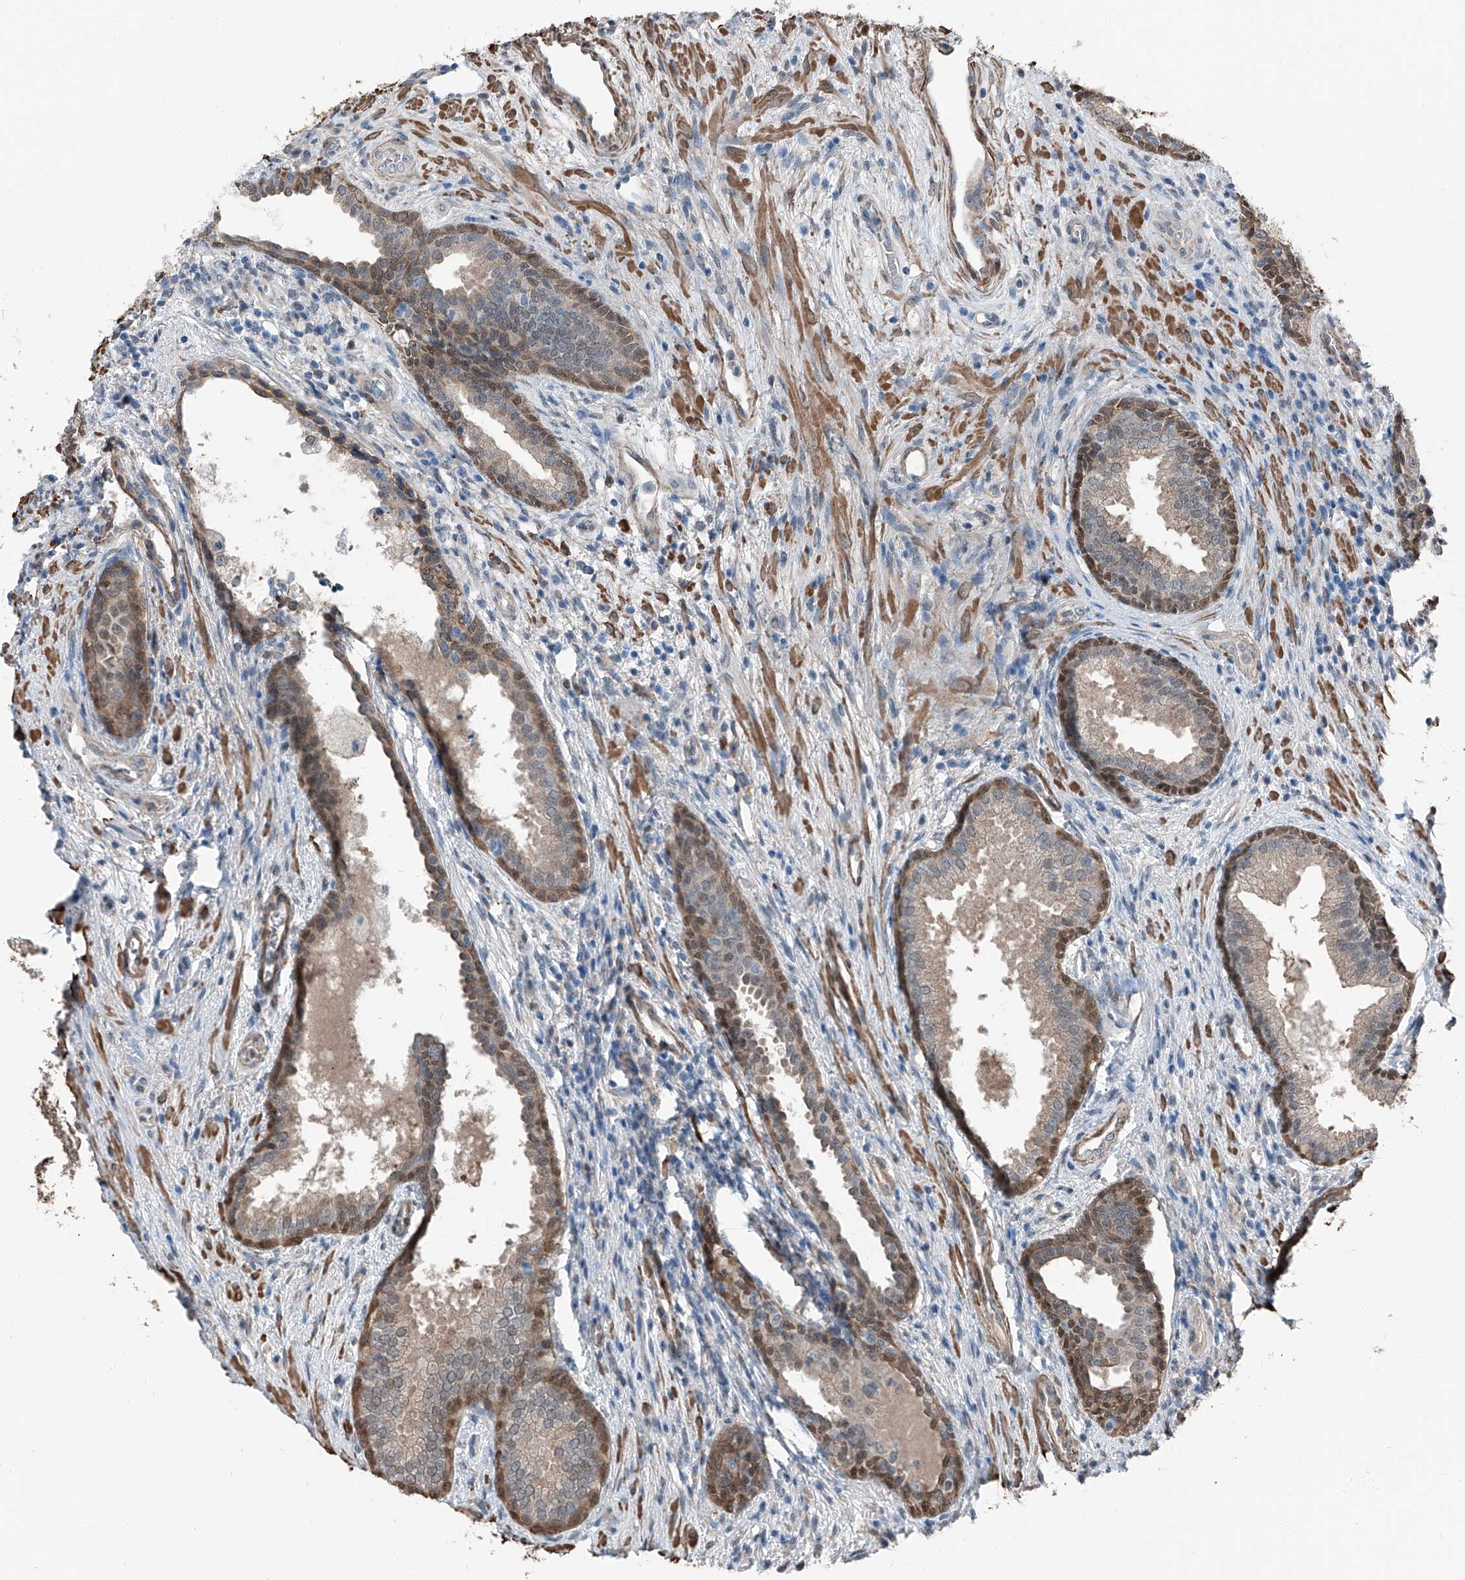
{"staining": {"intensity": "strong", "quantity": "<25%", "location": "cytoplasmic/membranous,nuclear"}, "tissue": "prostate", "cell_type": "Glandular cells", "image_type": "normal", "snomed": [{"axis": "morphology", "description": "Normal tissue, NOS"}, {"axis": "topography", "description": "Prostate"}], "caption": "Strong cytoplasmic/membranous,nuclear positivity for a protein is present in about <25% of glandular cells of unremarkable prostate using immunohistochemistry (IHC).", "gene": "HSPA6", "patient": {"sex": "male", "age": 76}}